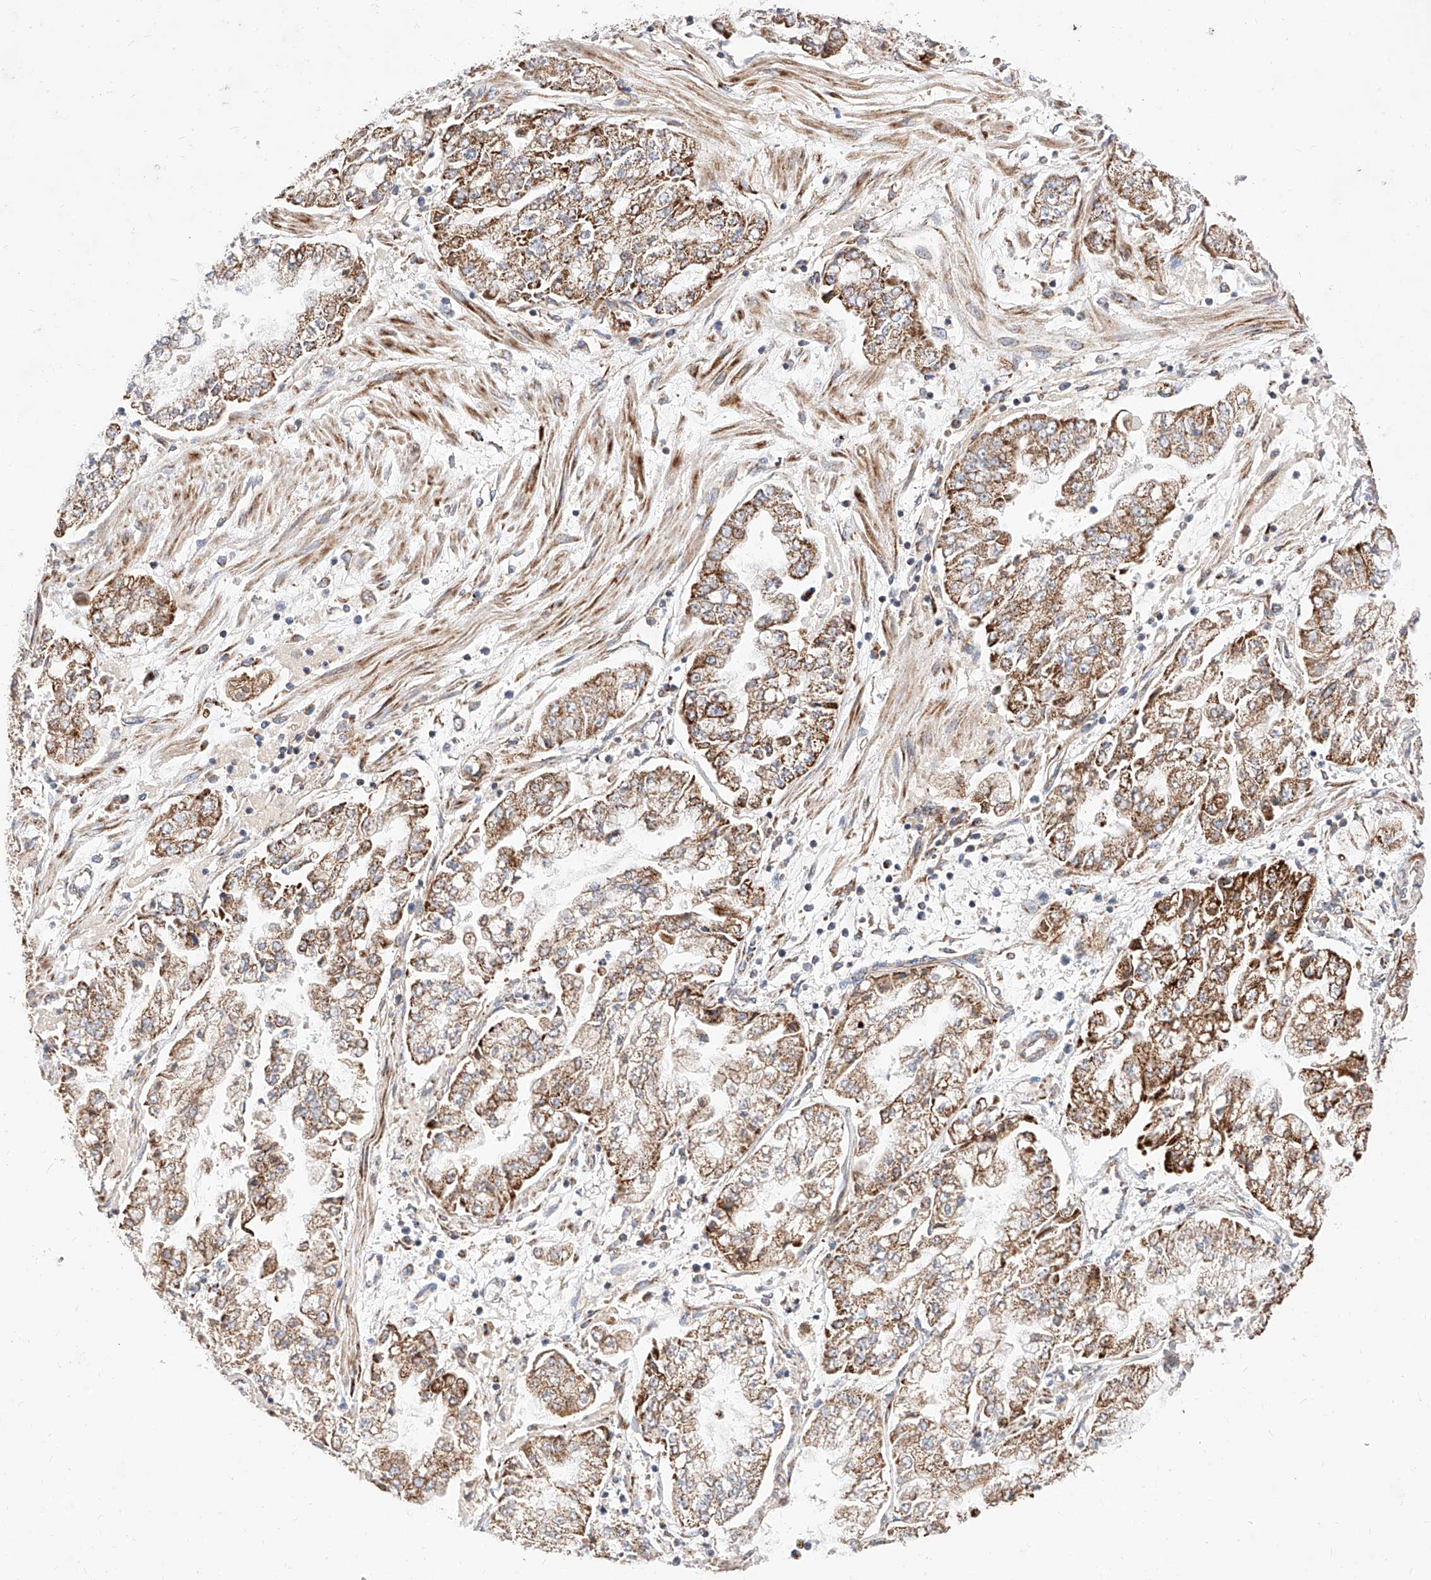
{"staining": {"intensity": "moderate", "quantity": ">75%", "location": "cytoplasmic/membranous"}, "tissue": "stomach cancer", "cell_type": "Tumor cells", "image_type": "cancer", "snomed": [{"axis": "morphology", "description": "Adenocarcinoma, NOS"}, {"axis": "topography", "description": "Stomach"}], "caption": "Immunohistochemical staining of human stomach cancer (adenocarcinoma) demonstrates medium levels of moderate cytoplasmic/membranous staining in about >75% of tumor cells.", "gene": "NR1D1", "patient": {"sex": "male", "age": 76}}